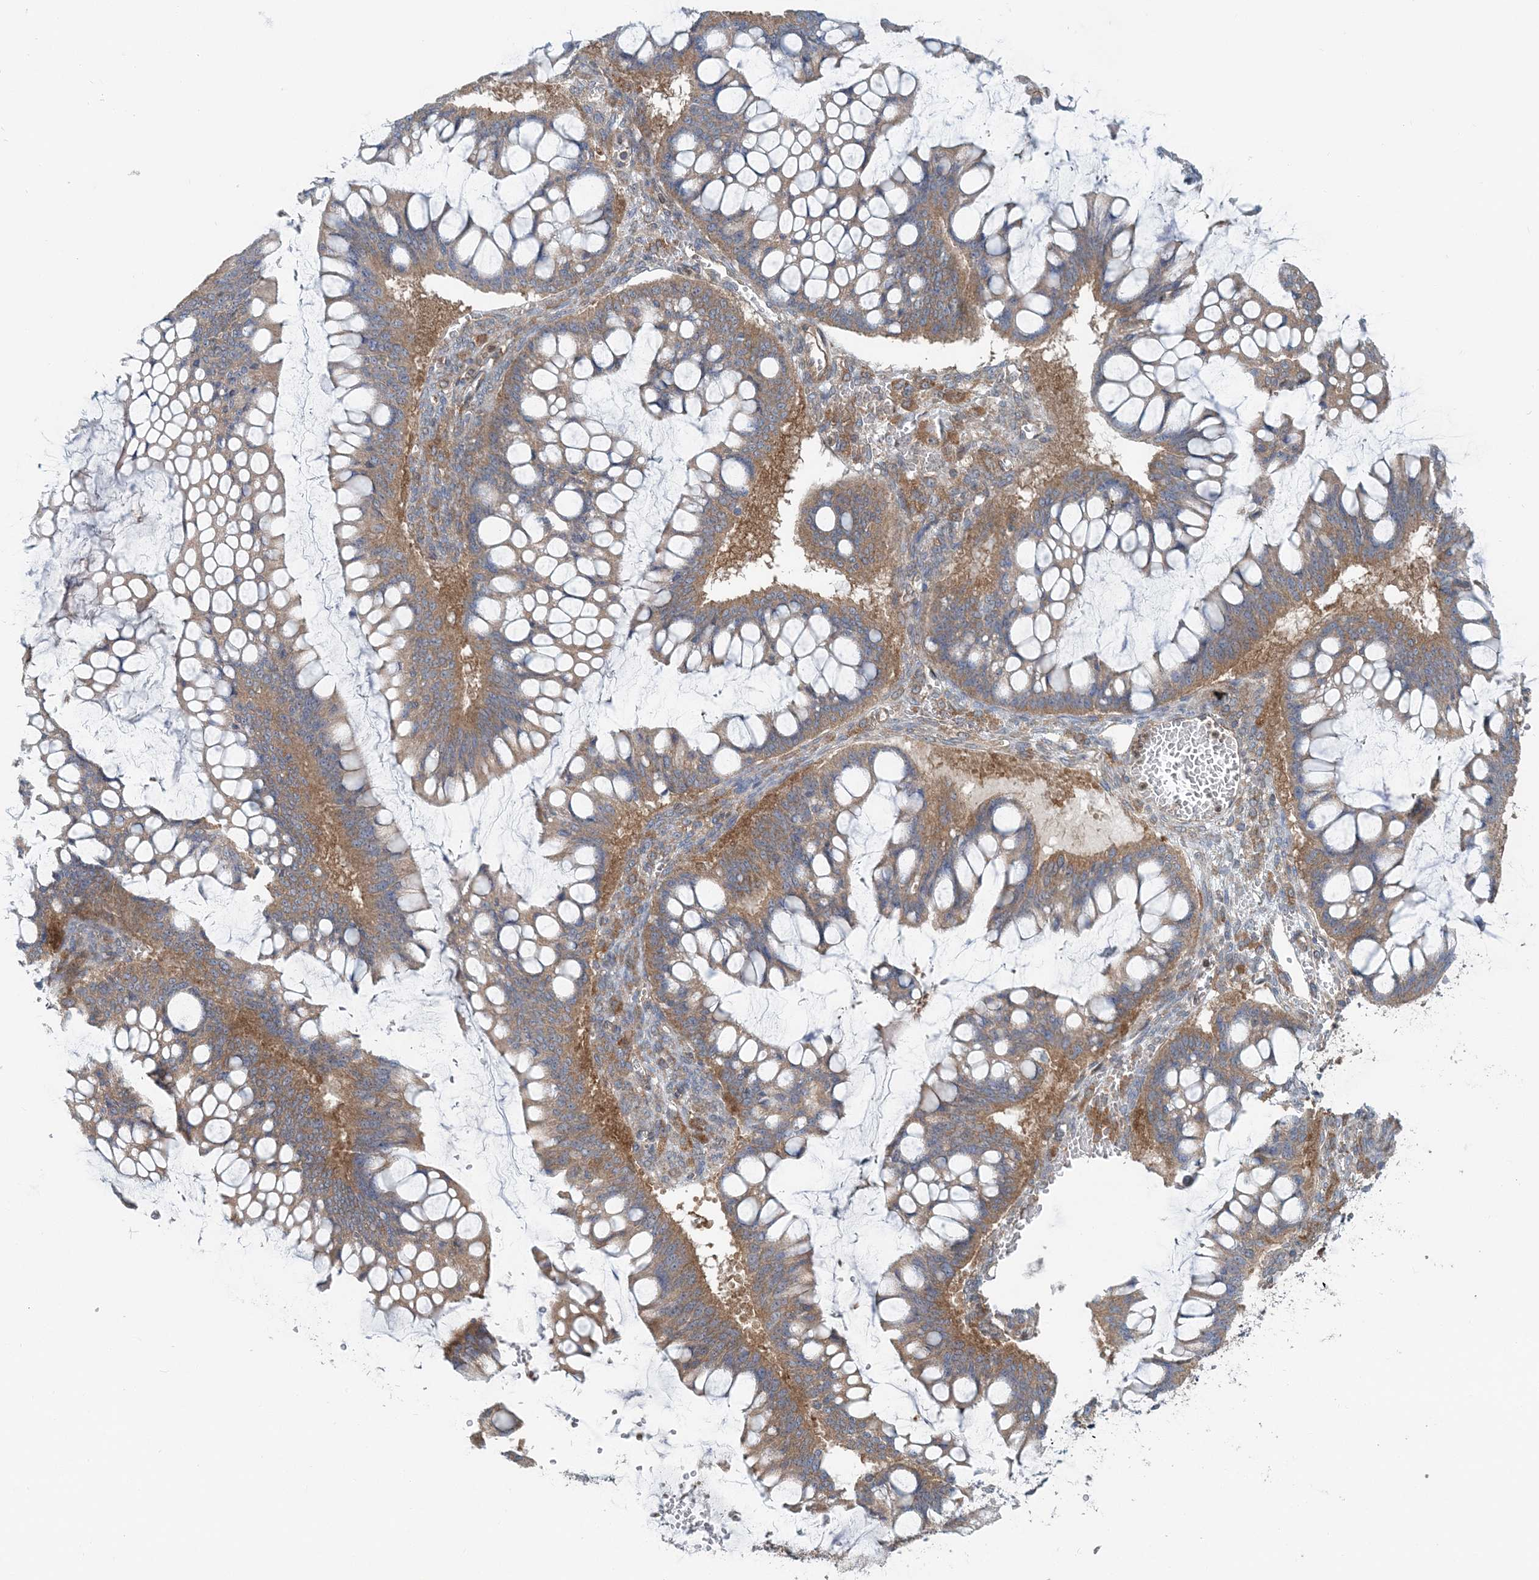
{"staining": {"intensity": "moderate", "quantity": ">75%", "location": "cytoplasmic/membranous"}, "tissue": "ovarian cancer", "cell_type": "Tumor cells", "image_type": "cancer", "snomed": [{"axis": "morphology", "description": "Cystadenocarcinoma, mucinous, NOS"}, {"axis": "topography", "description": "Ovary"}], "caption": "Ovarian mucinous cystadenocarcinoma stained with immunohistochemistry shows moderate cytoplasmic/membranous expression in approximately >75% of tumor cells.", "gene": "MOB4", "patient": {"sex": "female", "age": 73}}